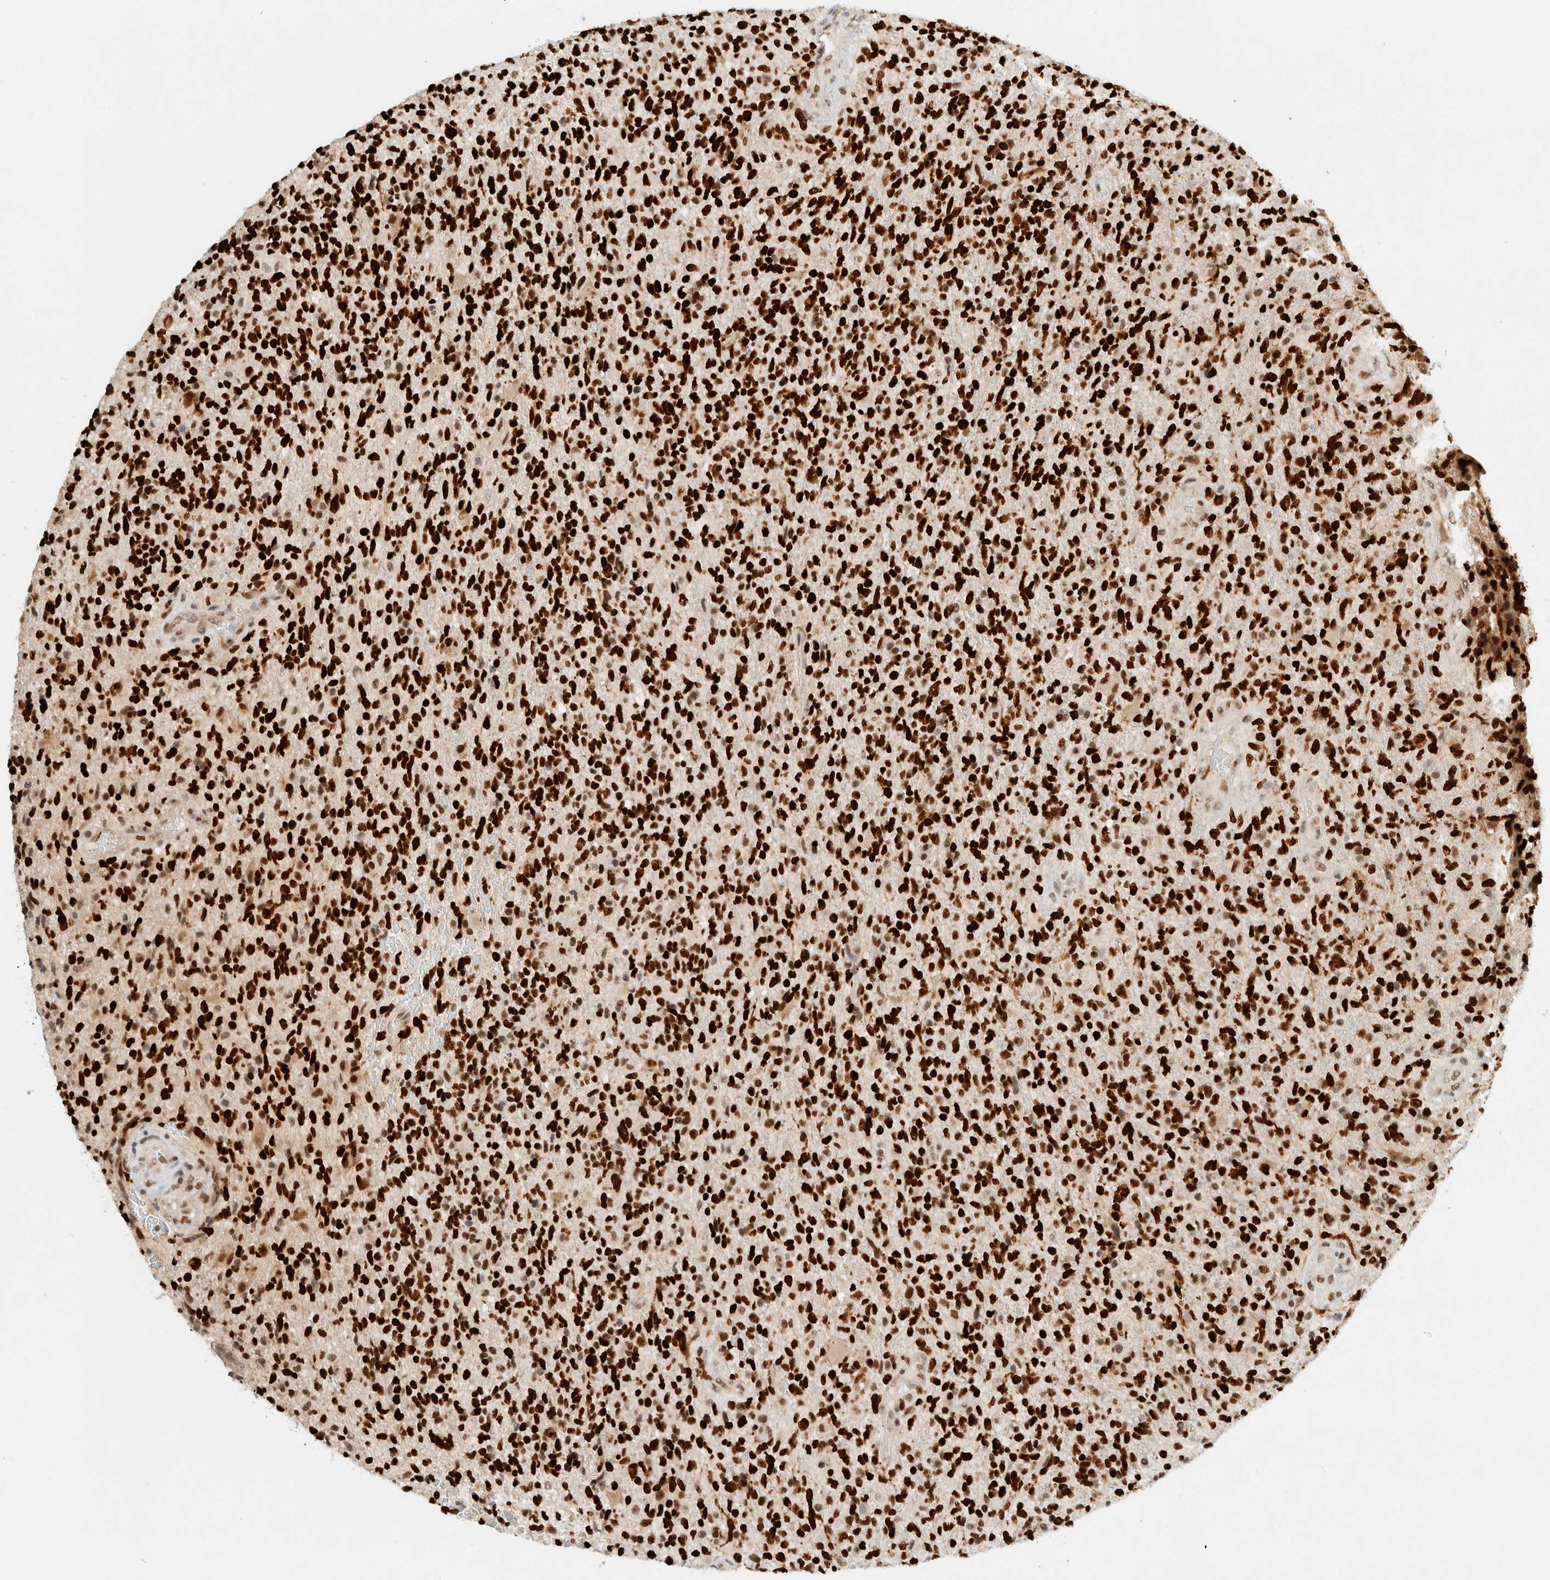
{"staining": {"intensity": "strong", "quantity": ">75%", "location": "nuclear"}, "tissue": "glioma", "cell_type": "Tumor cells", "image_type": "cancer", "snomed": [{"axis": "morphology", "description": "Glioma, malignant, High grade"}, {"axis": "topography", "description": "Brain"}], "caption": "Immunohistochemistry of human malignant glioma (high-grade) demonstrates high levels of strong nuclear expression in about >75% of tumor cells.", "gene": "GTF2I", "patient": {"sex": "male", "age": 72}}